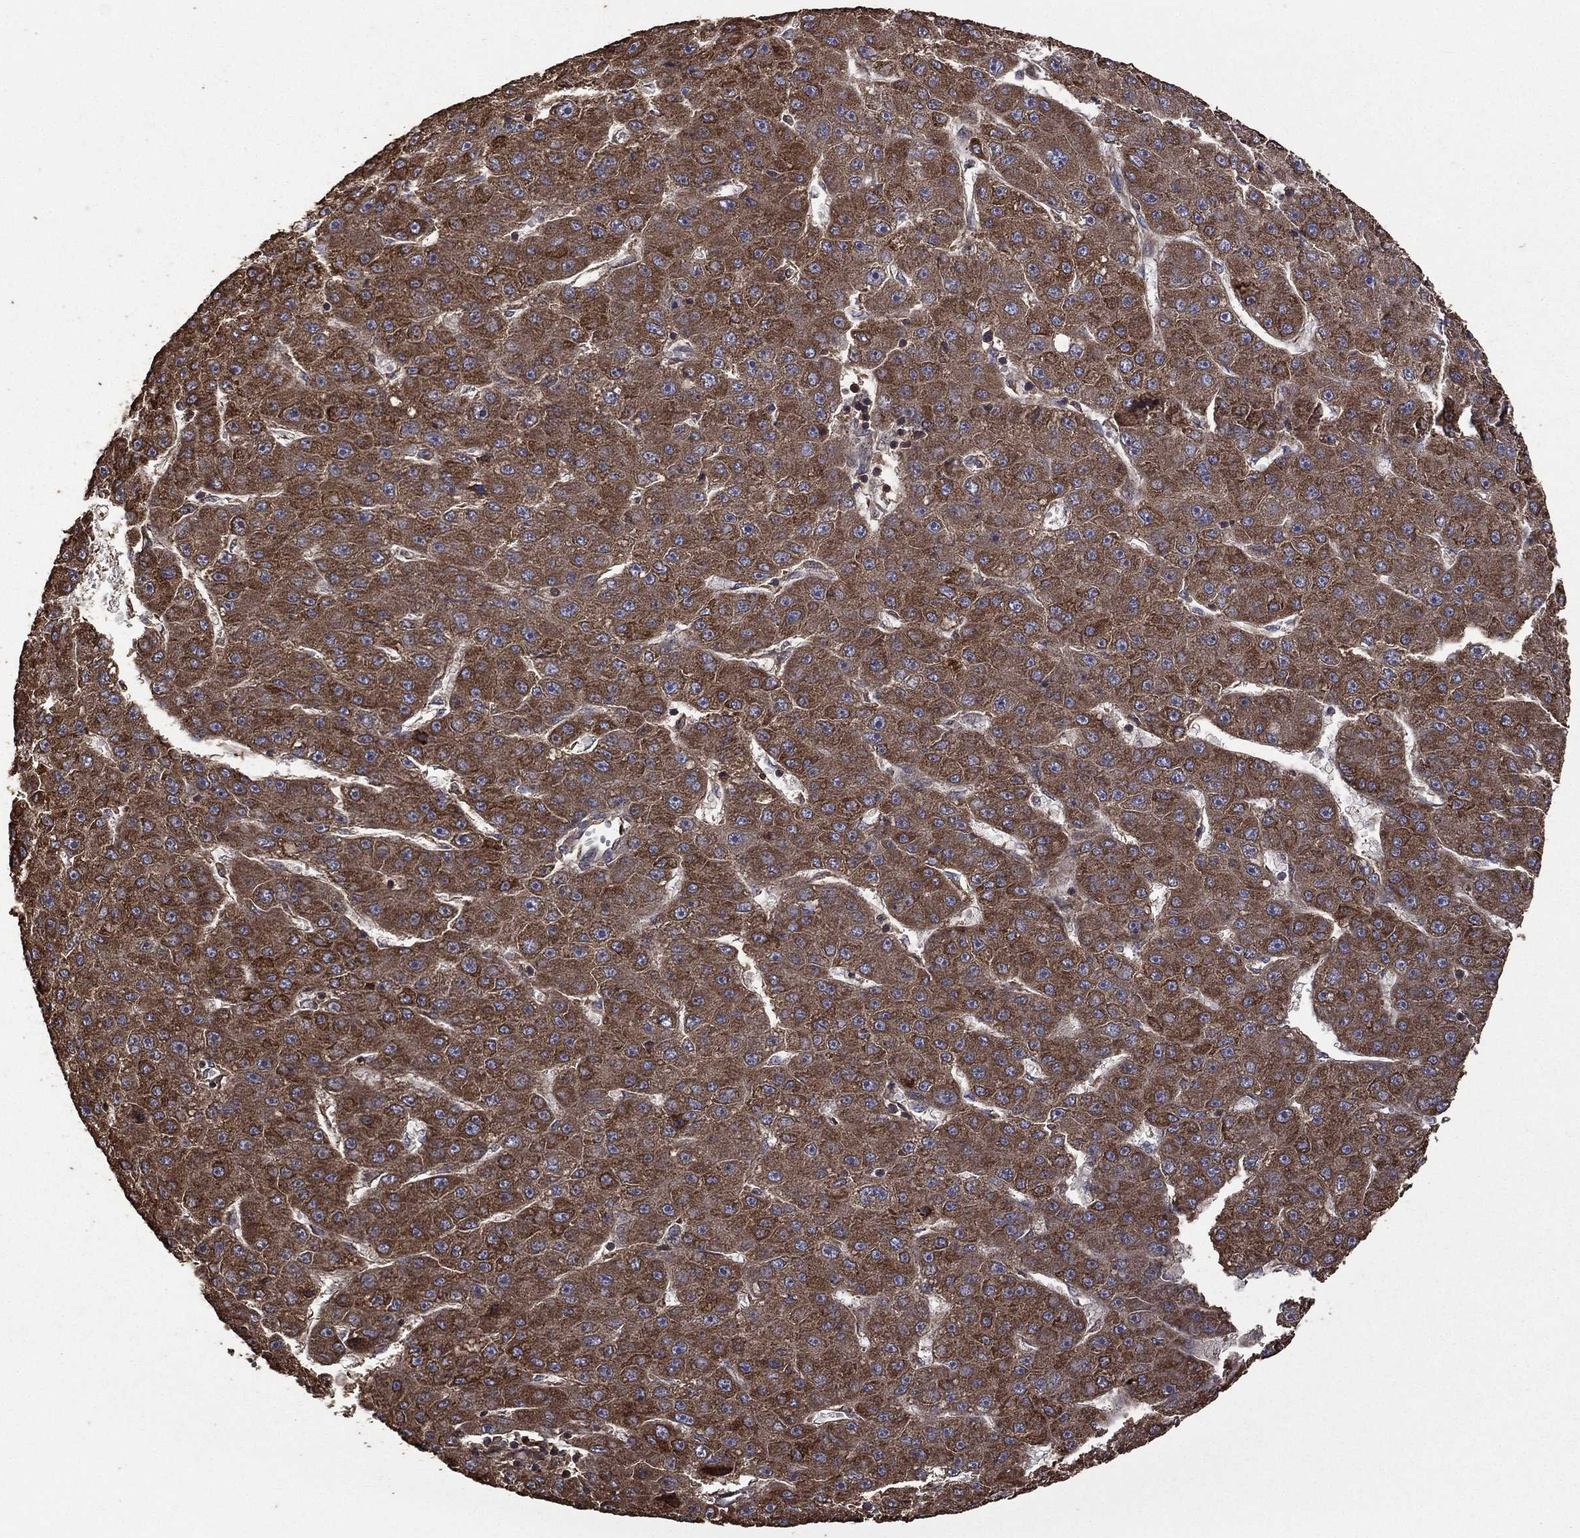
{"staining": {"intensity": "strong", "quantity": ">75%", "location": "cytoplasmic/membranous"}, "tissue": "liver cancer", "cell_type": "Tumor cells", "image_type": "cancer", "snomed": [{"axis": "morphology", "description": "Carcinoma, Hepatocellular, NOS"}, {"axis": "topography", "description": "Liver"}], "caption": "About >75% of tumor cells in human liver cancer (hepatocellular carcinoma) display strong cytoplasmic/membranous protein positivity as visualized by brown immunohistochemical staining.", "gene": "METTL27", "patient": {"sex": "male", "age": 67}}